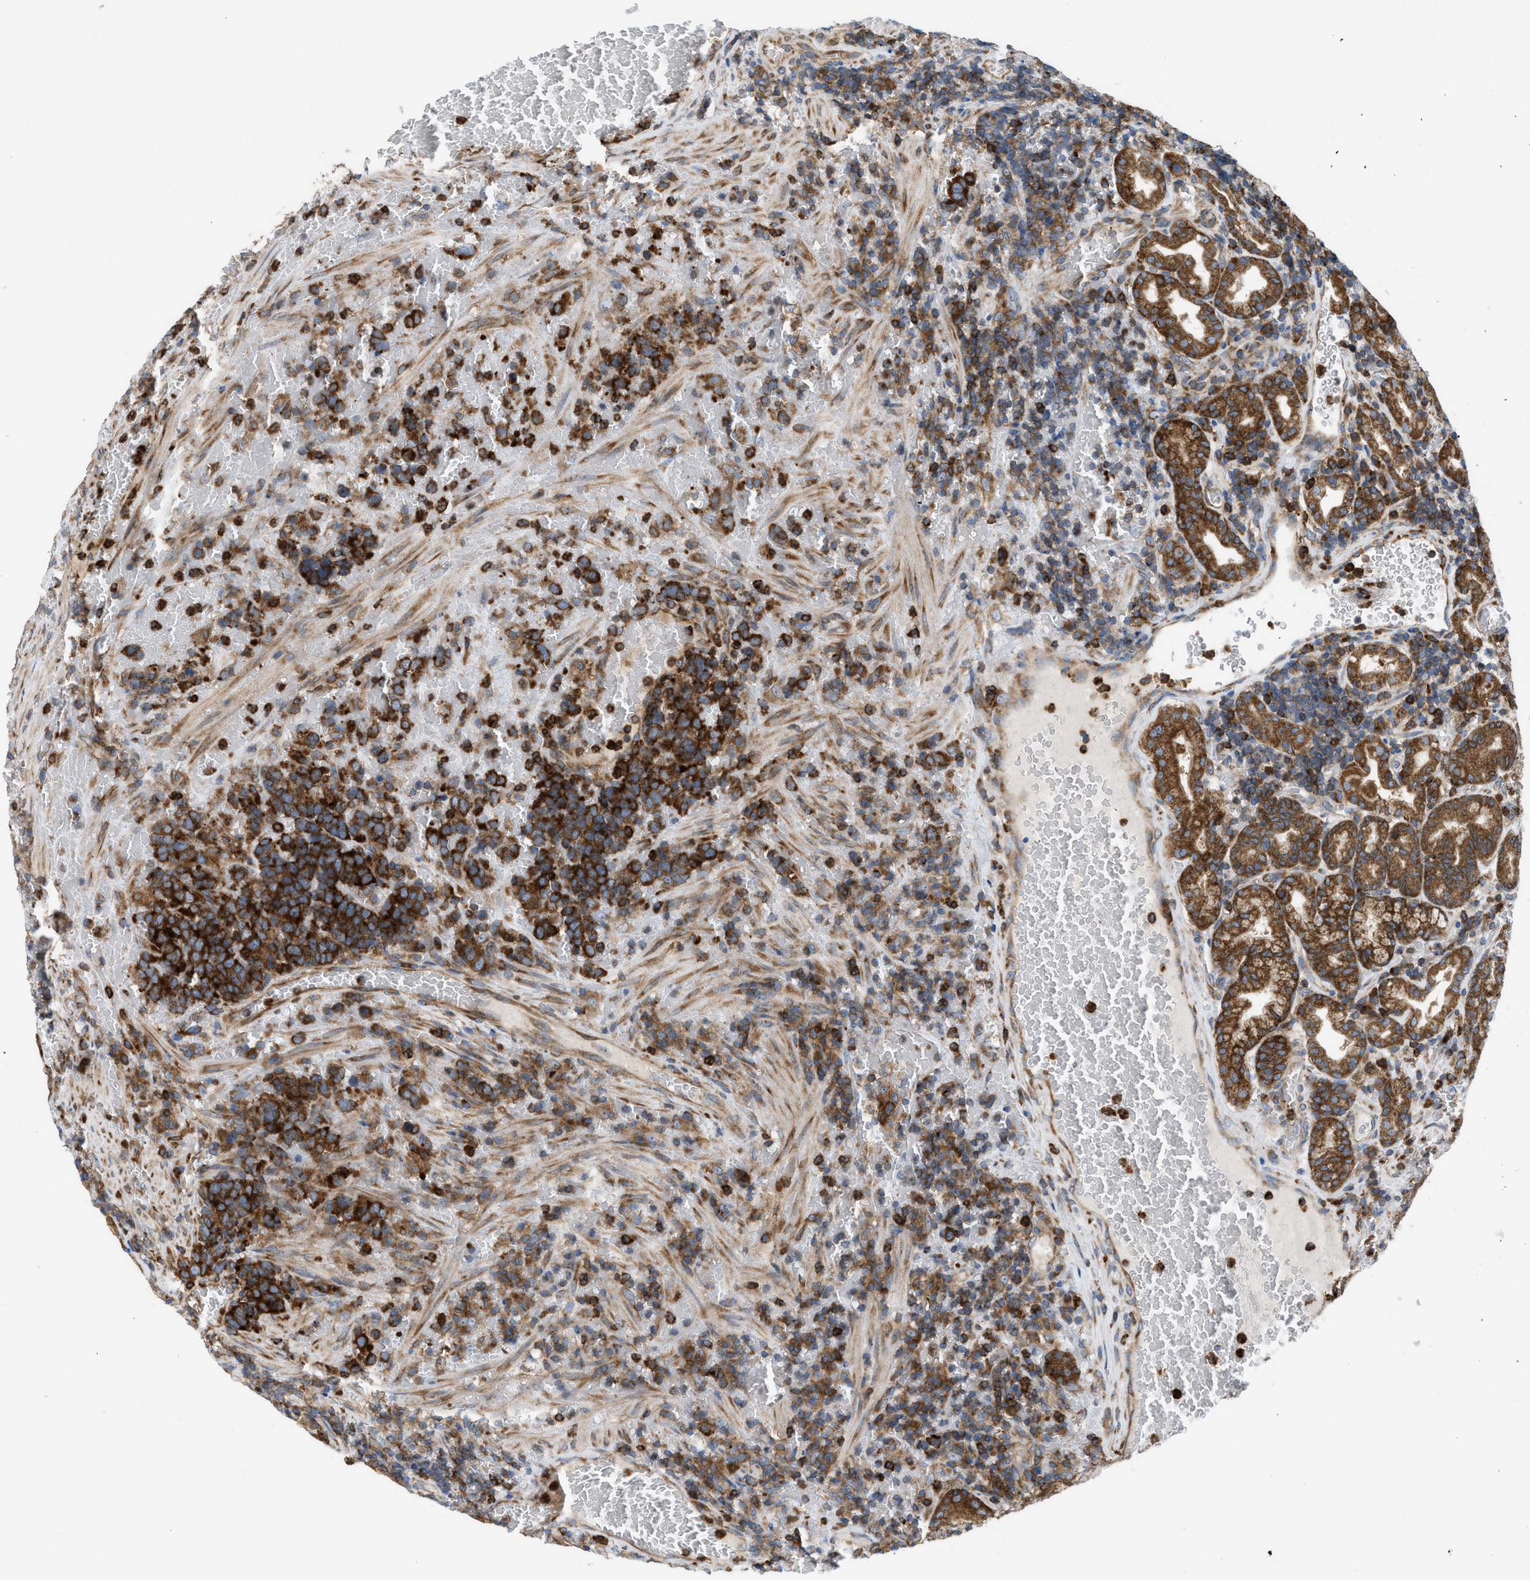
{"staining": {"intensity": "strong", "quantity": ">75%", "location": "cytoplasmic/membranous"}, "tissue": "stomach", "cell_type": "Glandular cells", "image_type": "normal", "snomed": [{"axis": "morphology", "description": "Normal tissue, NOS"}, {"axis": "morphology", "description": "Carcinoid, malignant, NOS"}, {"axis": "topography", "description": "Stomach, upper"}], "caption": "A high-resolution micrograph shows immunohistochemistry staining of benign stomach, which shows strong cytoplasmic/membranous staining in about >75% of glandular cells. Immunohistochemistry (ihc) stains the protein of interest in brown and the nuclei are stained blue.", "gene": "GPAT4", "patient": {"sex": "male", "age": 39}}